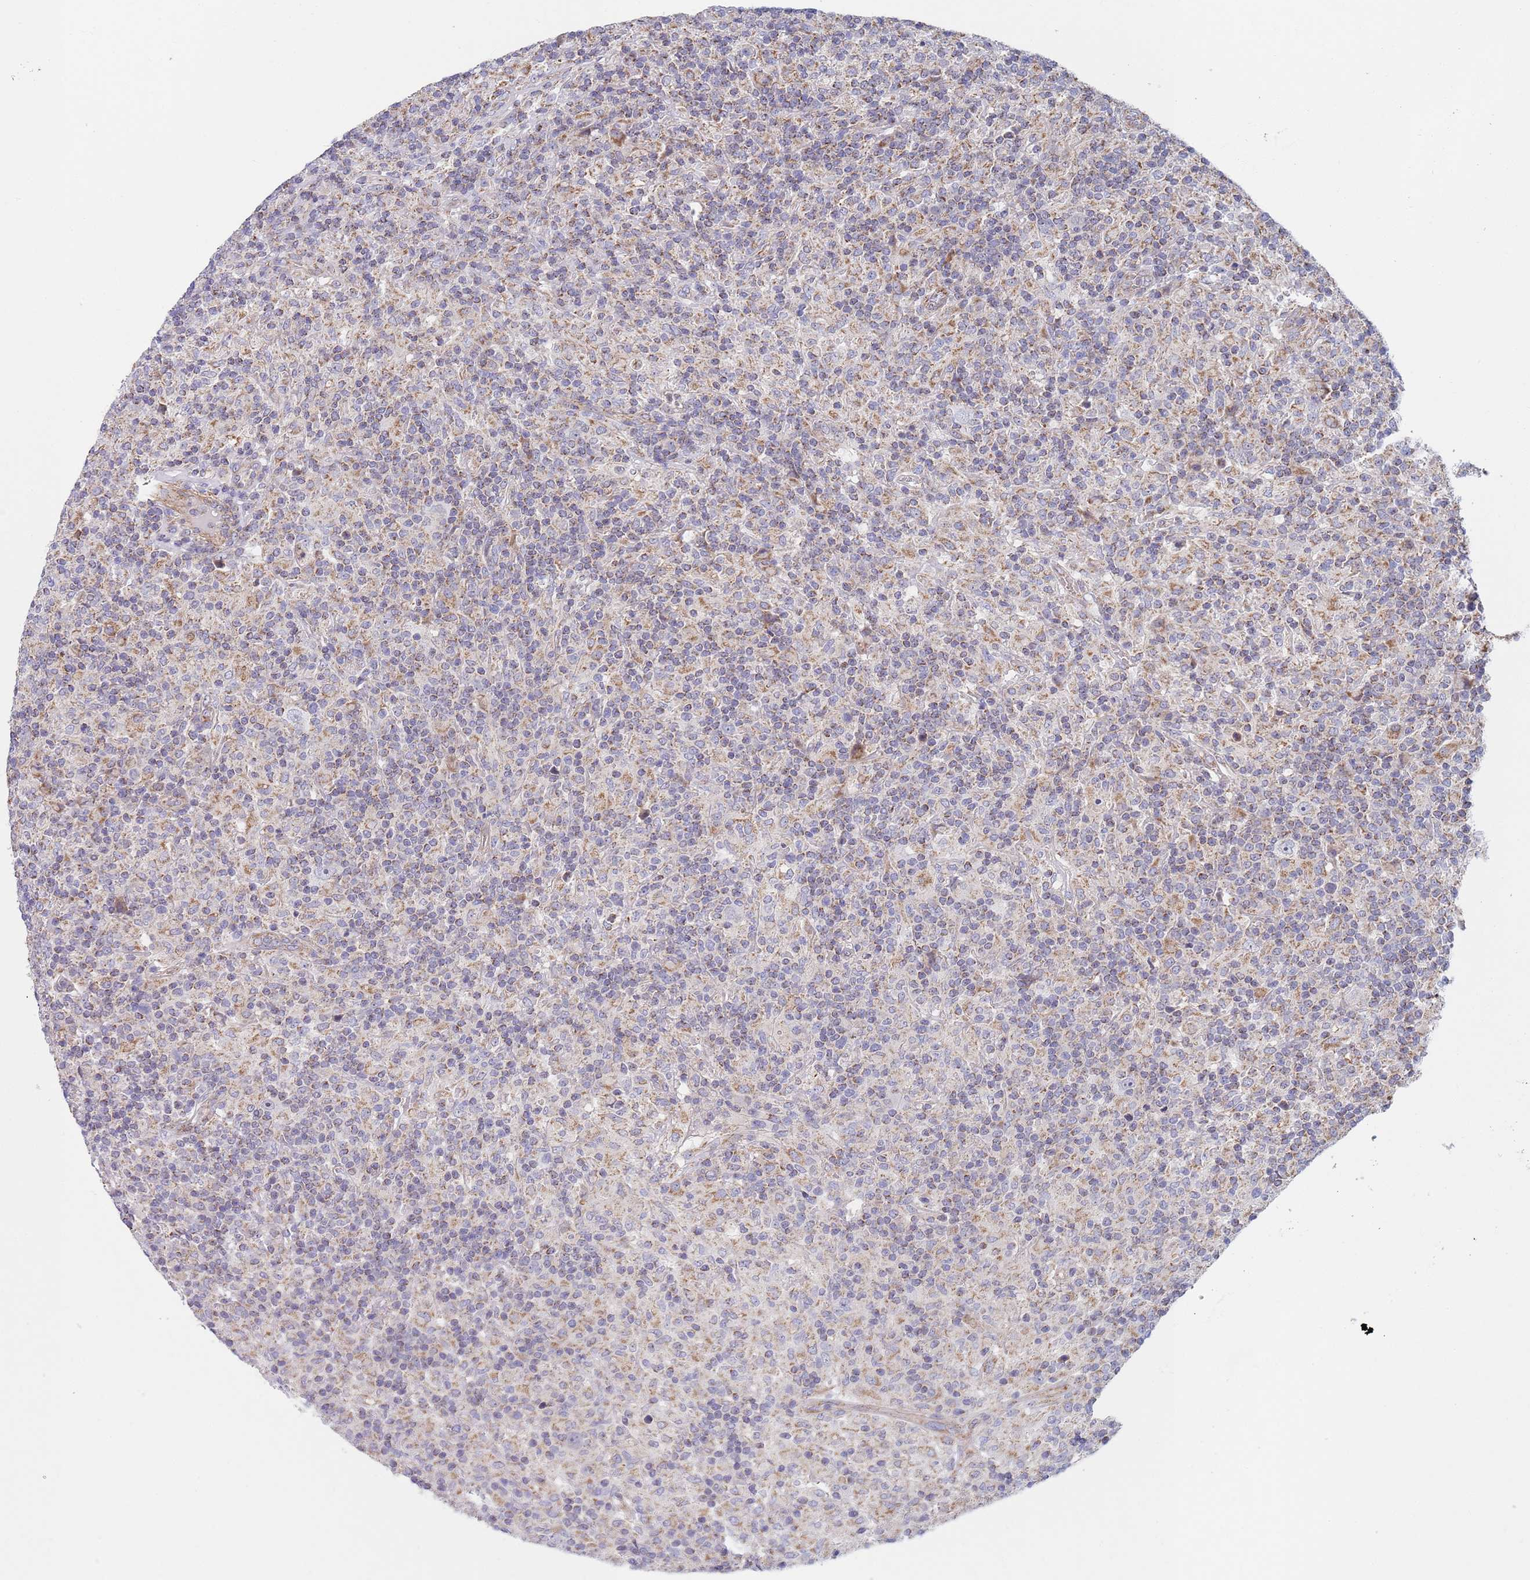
{"staining": {"intensity": "negative", "quantity": "none", "location": "none"}, "tissue": "lymphoma", "cell_type": "Tumor cells", "image_type": "cancer", "snomed": [{"axis": "morphology", "description": "Hodgkin's disease, NOS"}, {"axis": "topography", "description": "Lymph node"}], "caption": "IHC histopathology image of human Hodgkin's disease stained for a protein (brown), which shows no staining in tumor cells.", "gene": "PWWP3A", "patient": {"sex": "male", "age": 70}}